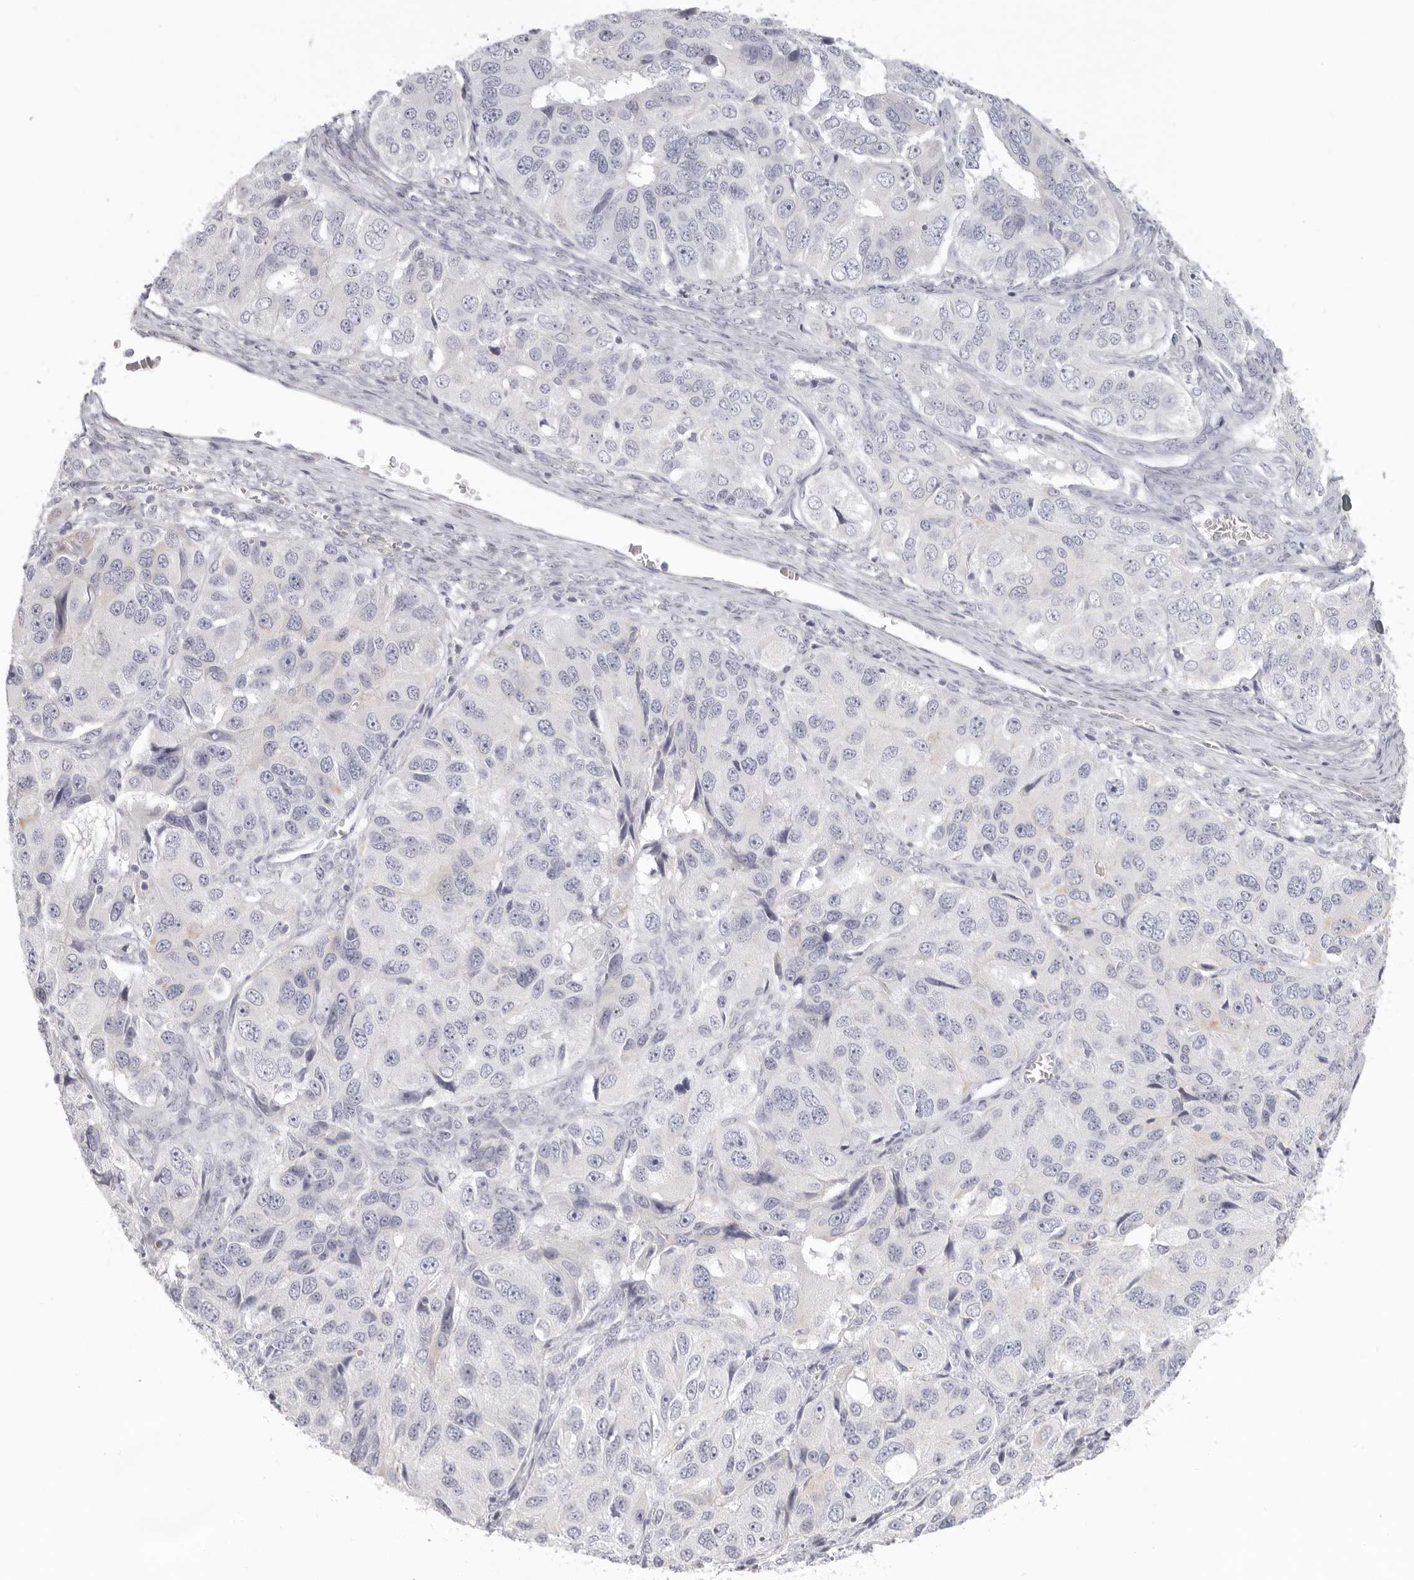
{"staining": {"intensity": "weak", "quantity": "<25%", "location": "cytoplasmic/membranous"}, "tissue": "ovarian cancer", "cell_type": "Tumor cells", "image_type": "cancer", "snomed": [{"axis": "morphology", "description": "Carcinoma, endometroid"}, {"axis": "topography", "description": "Ovary"}], "caption": "Immunohistochemistry (IHC) image of neoplastic tissue: human ovarian cancer (endometroid carcinoma) stained with DAB (3,3'-diaminobenzidine) shows no significant protein expression in tumor cells.", "gene": "RXFP1", "patient": {"sex": "female", "age": 51}}